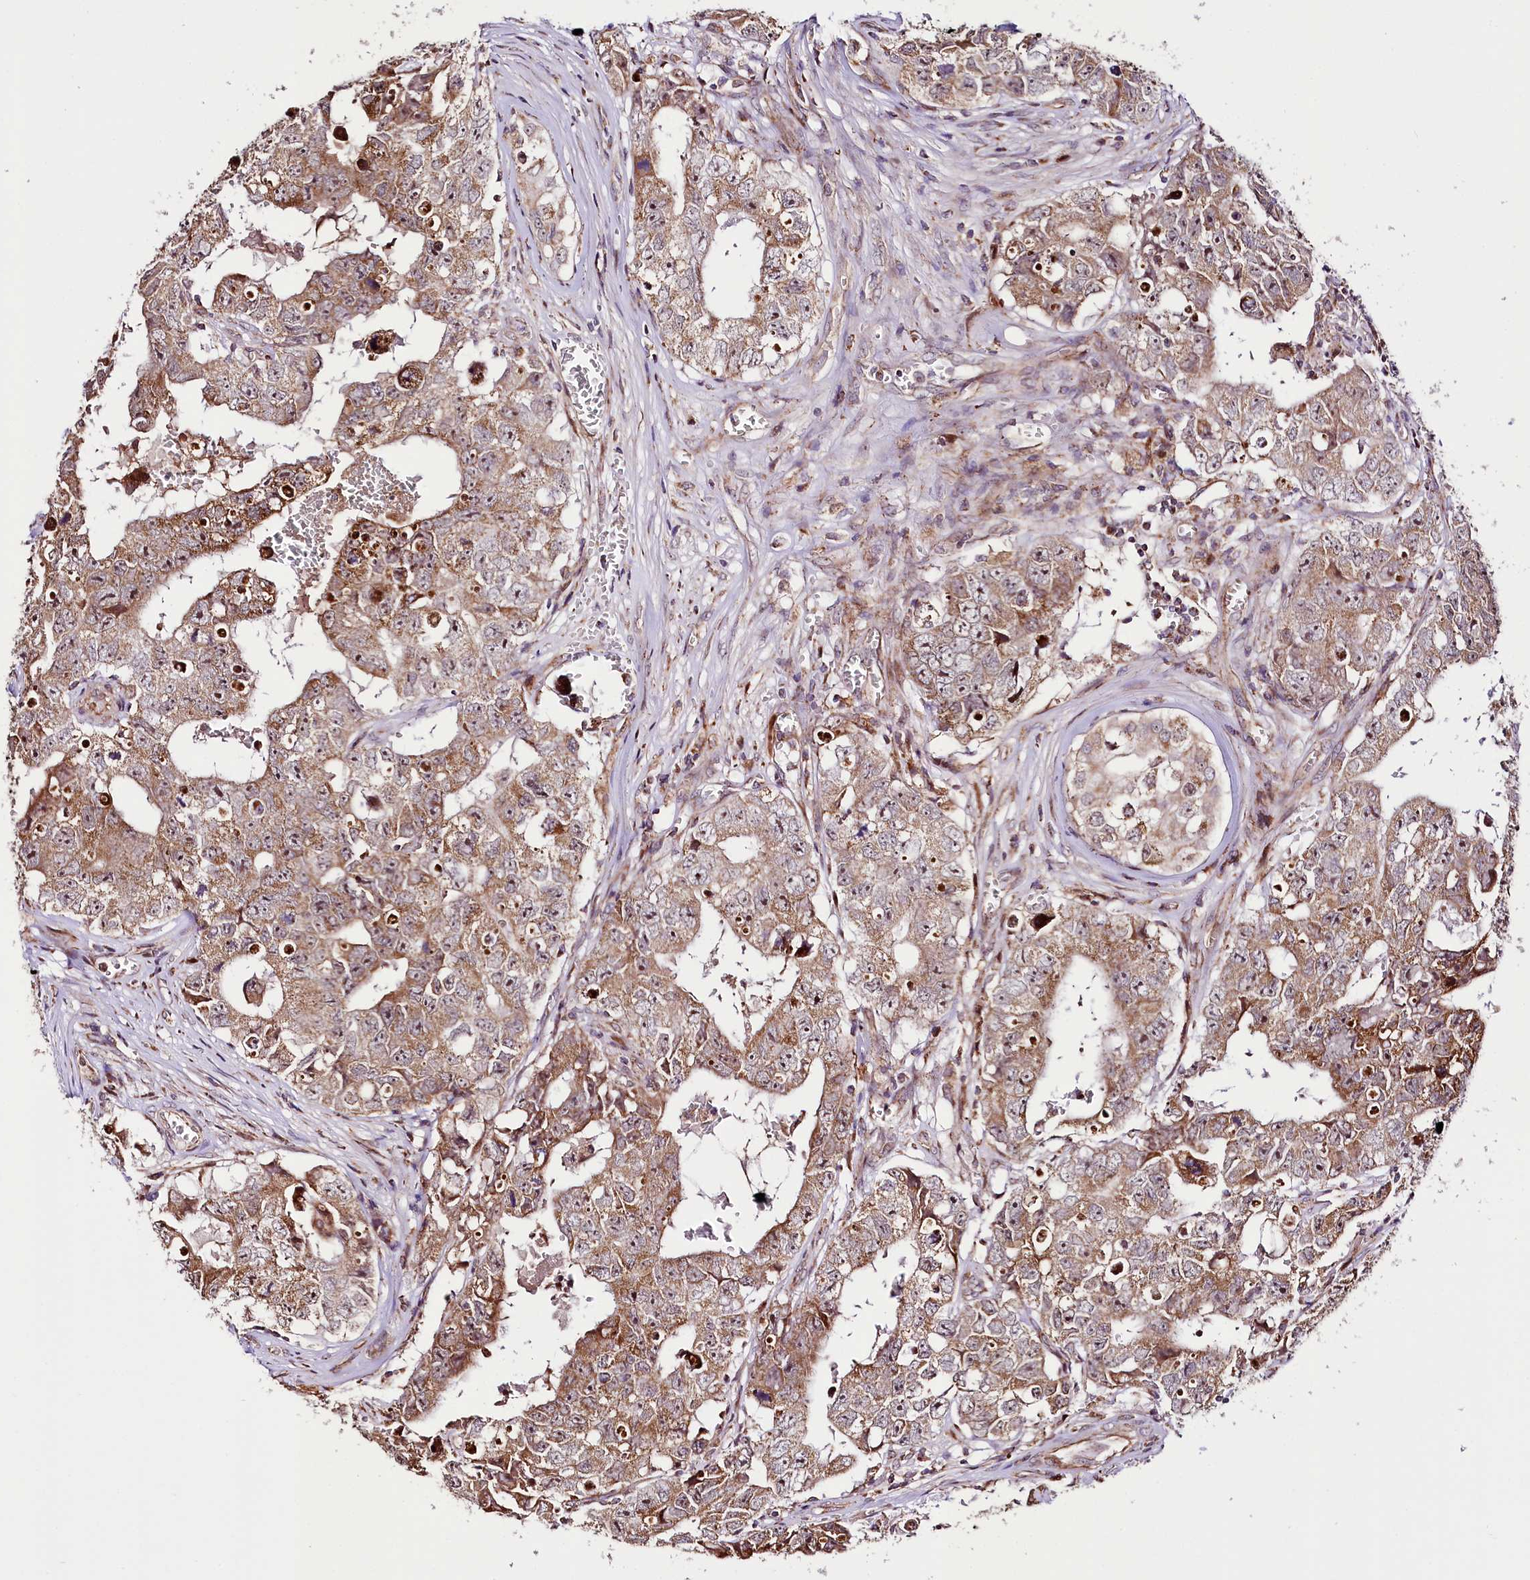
{"staining": {"intensity": "moderate", "quantity": ">75%", "location": "cytoplasmic/membranous"}, "tissue": "testis cancer", "cell_type": "Tumor cells", "image_type": "cancer", "snomed": [{"axis": "morphology", "description": "Carcinoma, Embryonal, NOS"}, {"axis": "topography", "description": "Testis"}], "caption": "An image of embryonal carcinoma (testis) stained for a protein shows moderate cytoplasmic/membranous brown staining in tumor cells.", "gene": "ST7", "patient": {"sex": "male", "age": 17}}